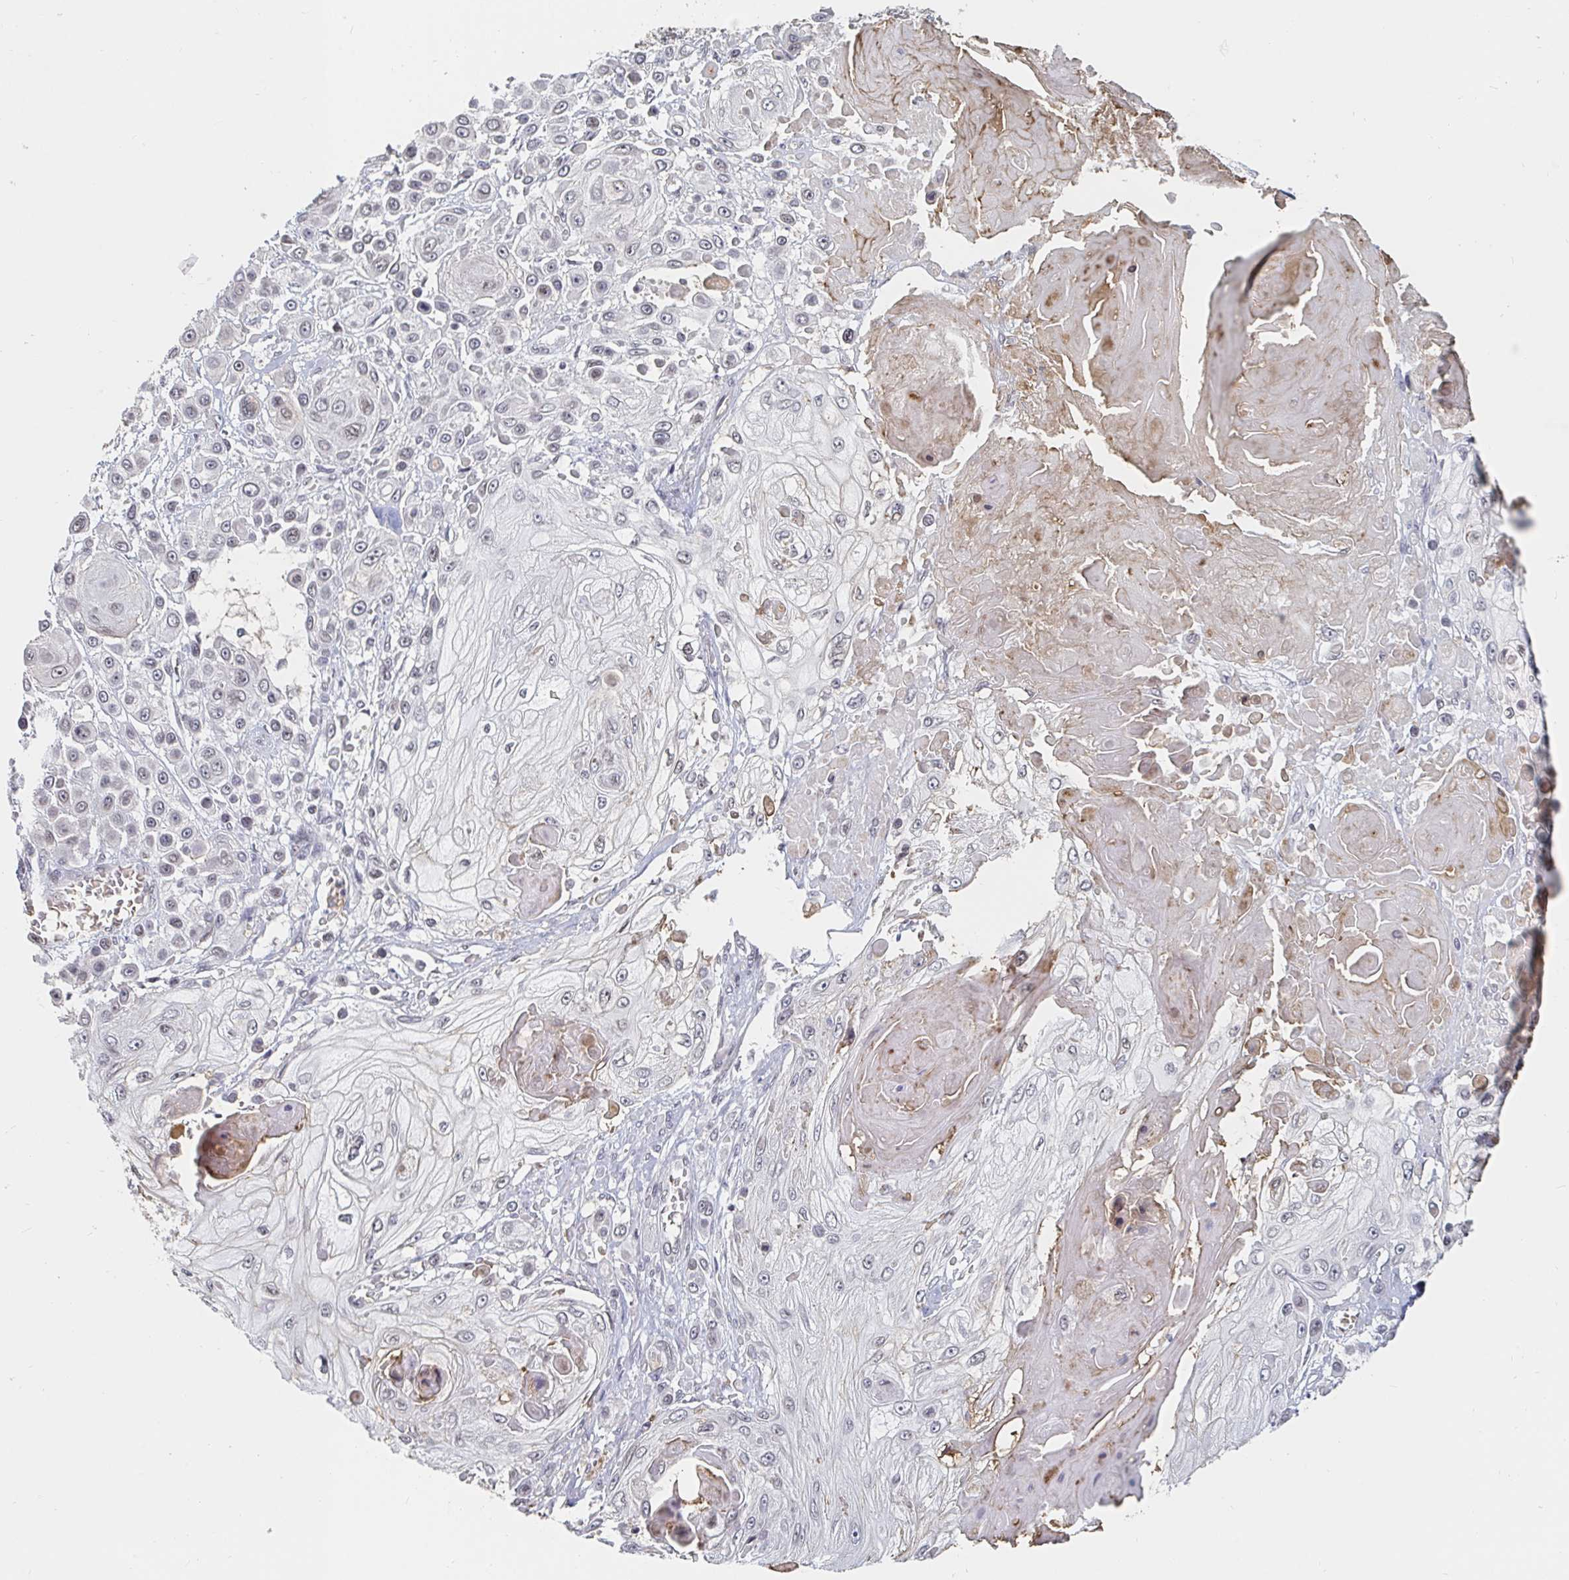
{"staining": {"intensity": "negative", "quantity": "none", "location": "none"}, "tissue": "skin cancer", "cell_type": "Tumor cells", "image_type": "cancer", "snomed": [{"axis": "morphology", "description": "Squamous cell carcinoma, NOS"}, {"axis": "topography", "description": "Skin"}], "caption": "This is an immunohistochemistry (IHC) histopathology image of squamous cell carcinoma (skin). There is no positivity in tumor cells.", "gene": "CHD2", "patient": {"sex": "male", "age": 67}}